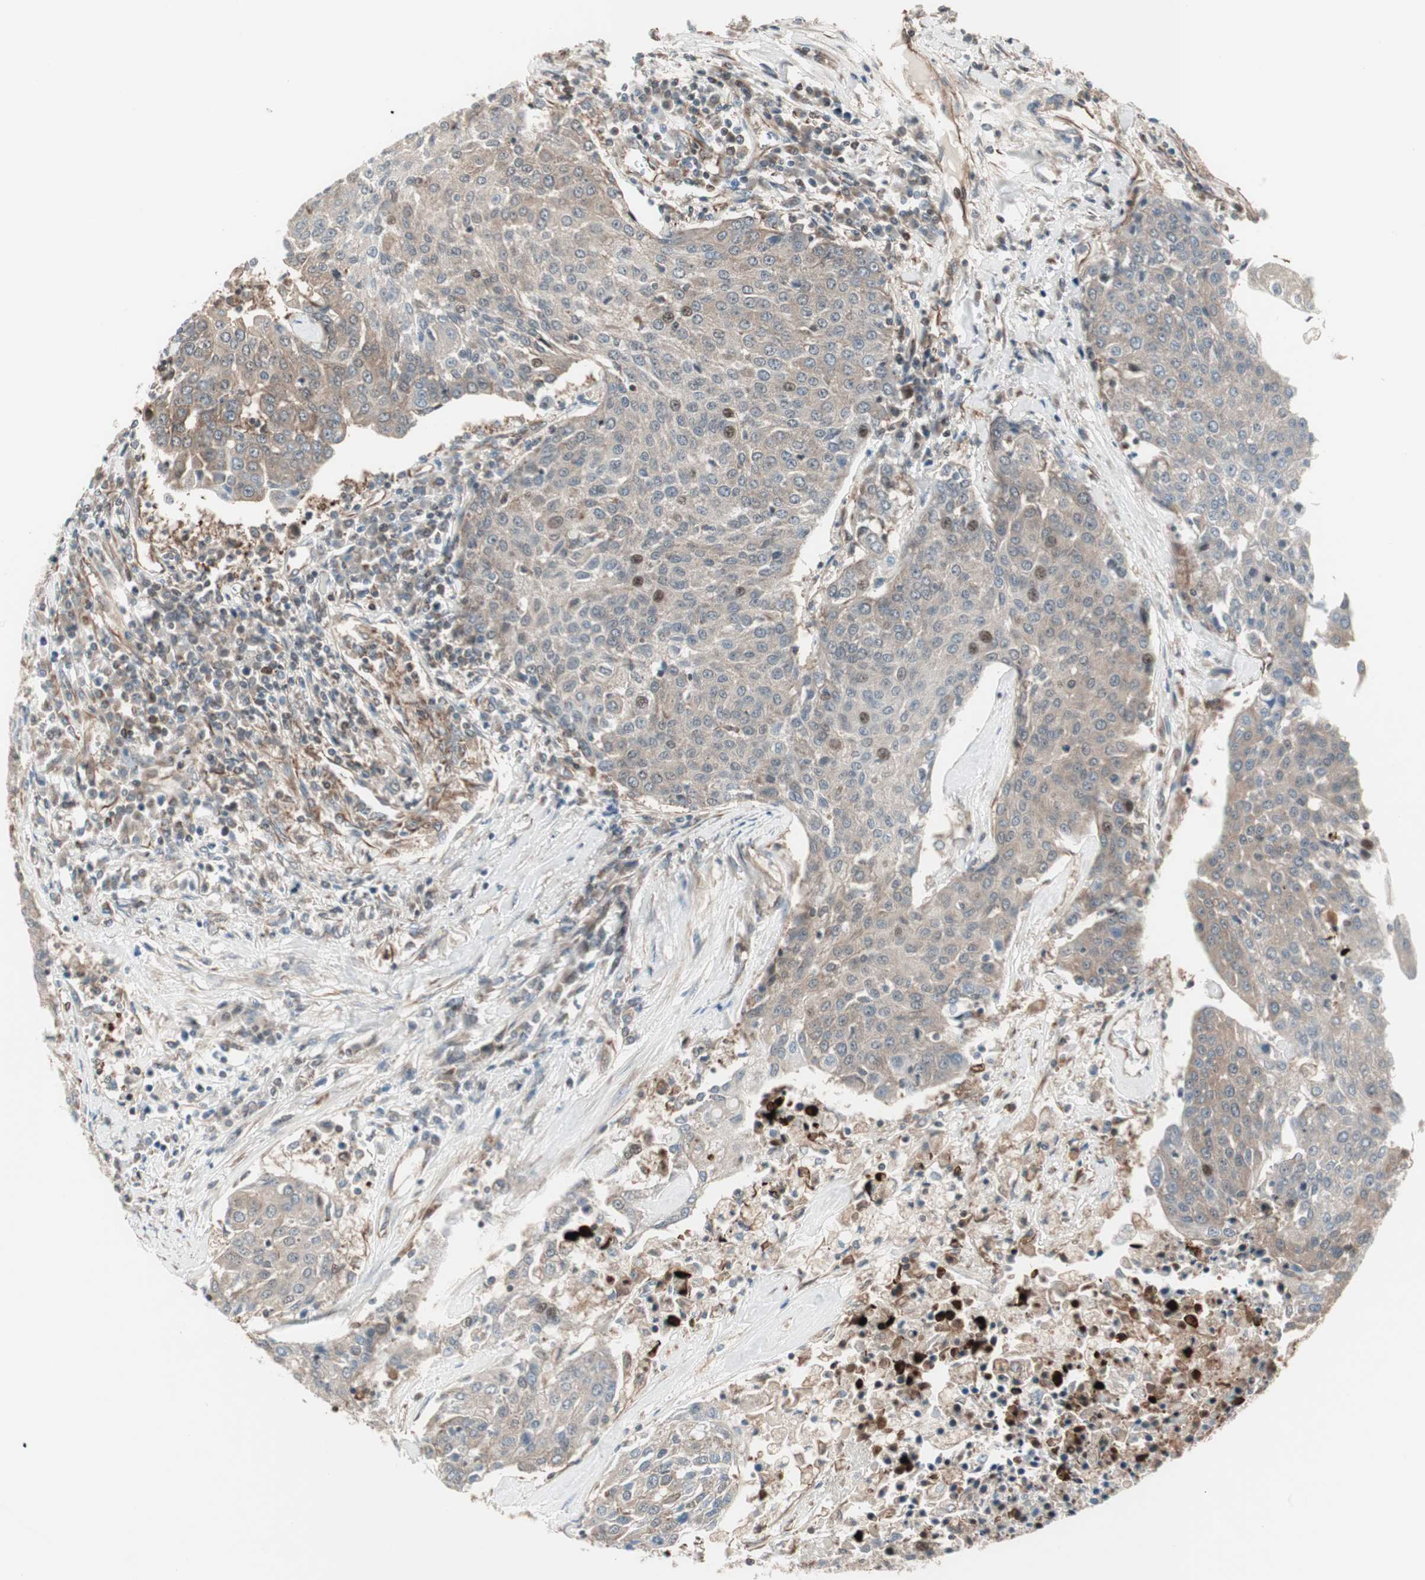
{"staining": {"intensity": "weak", "quantity": "25%-75%", "location": "cytoplasmic/membranous"}, "tissue": "urothelial cancer", "cell_type": "Tumor cells", "image_type": "cancer", "snomed": [{"axis": "morphology", "description": "Urothelial carcinoma, High grade"}, {"axis": "topography", "description": "Urinary bladder"}], "caption": "A histopathology image of high-grade urothelial carcinoma stained for a protein displays weak cytoplasmic/membranous brown staining in tumor cells.", "gene": "MAD2L2", "patient": {"sex": "female", "age": 85}}